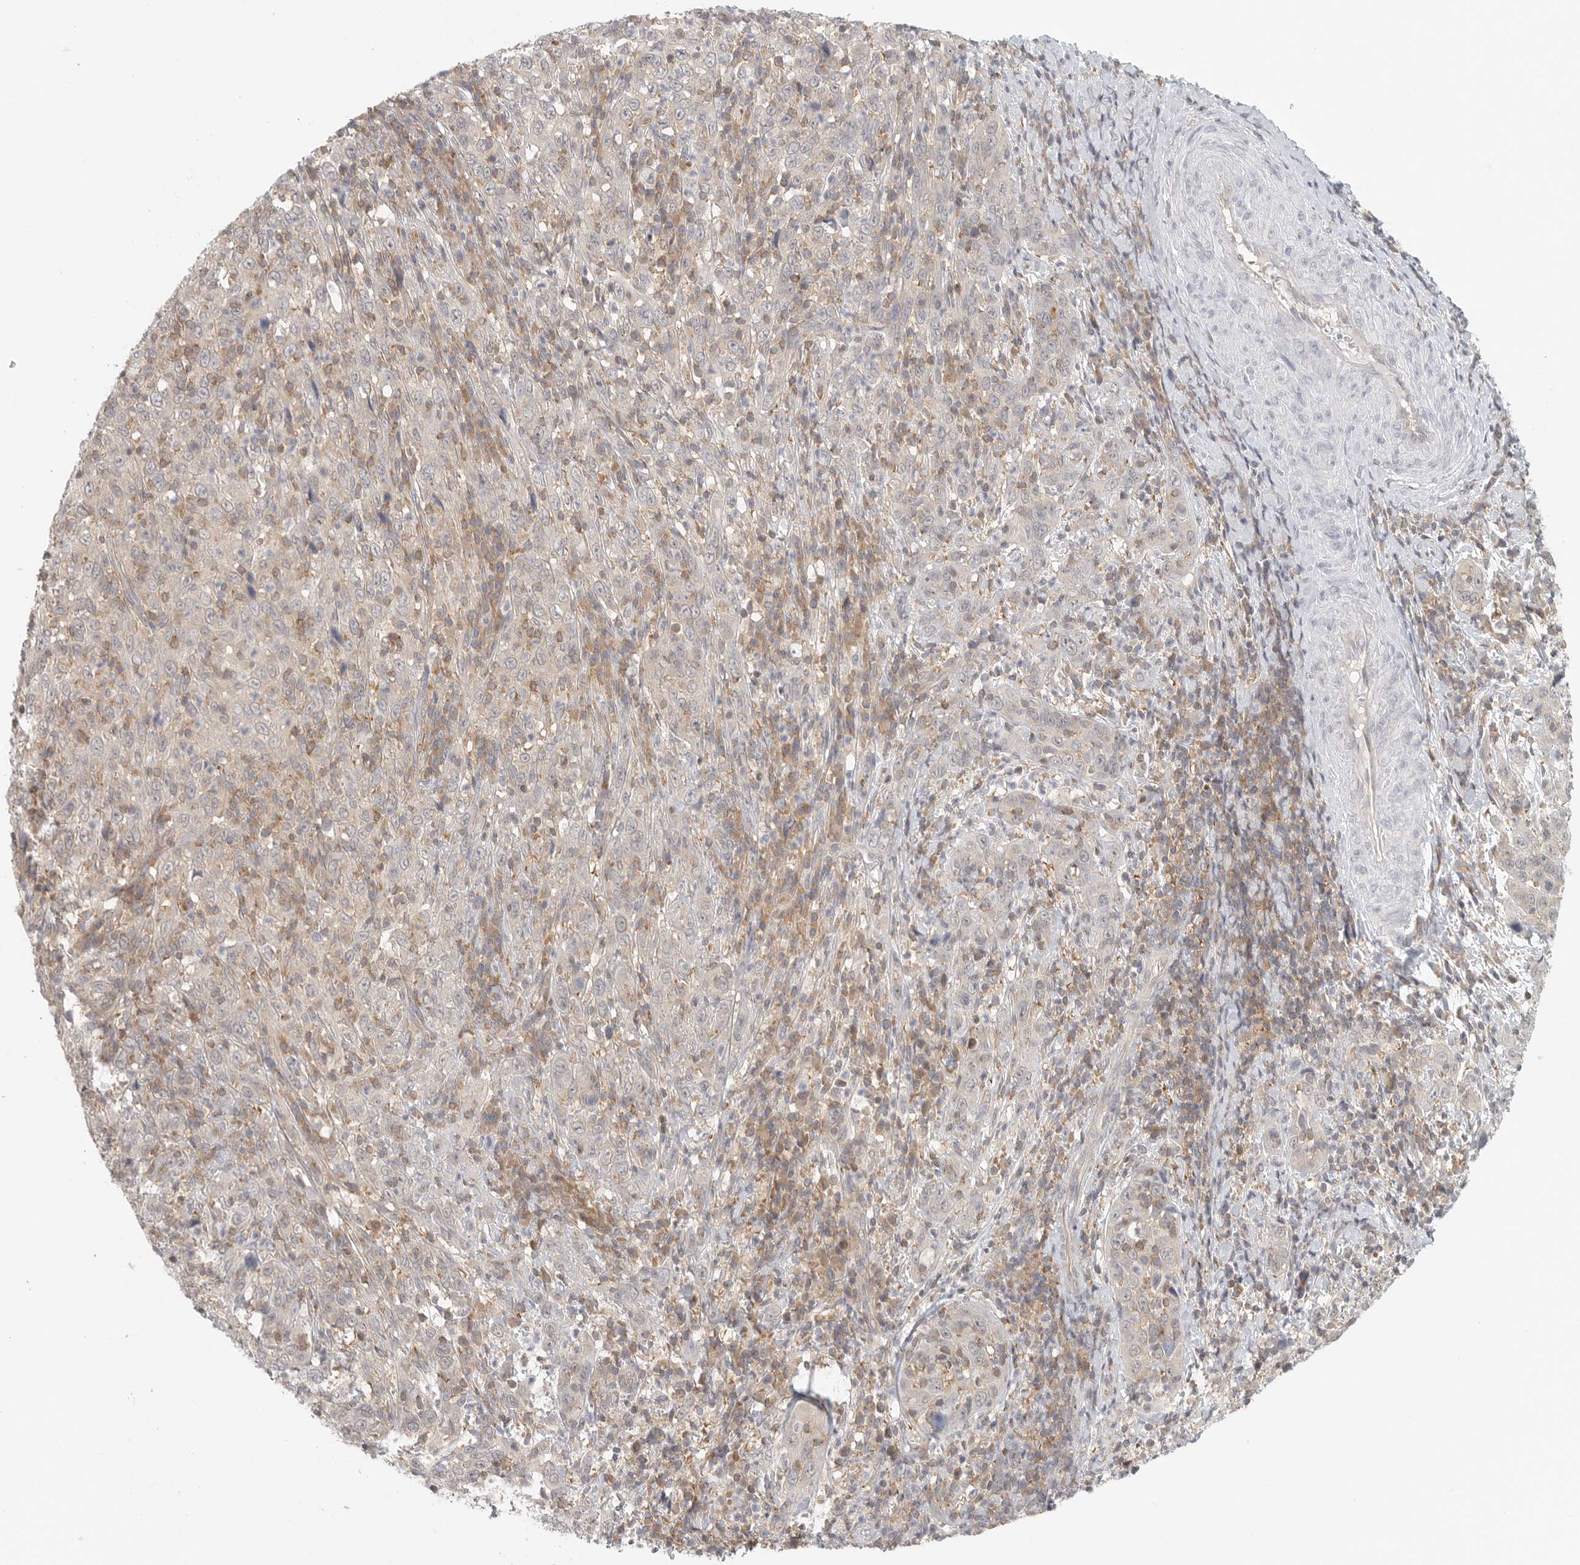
{"staining": {"intensity": "negative", "quantity": "none", "location": "none"}, "tissue": "cervical cancer", "cell_type": "Tumor cells", "image_type": "cancer", "snomed": [{"axis": "morphology", "description": "Squamous cell carcinoma, NOS"}, {"axis": "topography", "description": "Cervix"}], "caption": "Immunohistochemistry image of human squamous cell carcinoma (cervical) stained for a protein (brown), which shows no staining in tumor cells.", "gene": "HDAC6", "patient": {"sex": "female", "age": 46}}